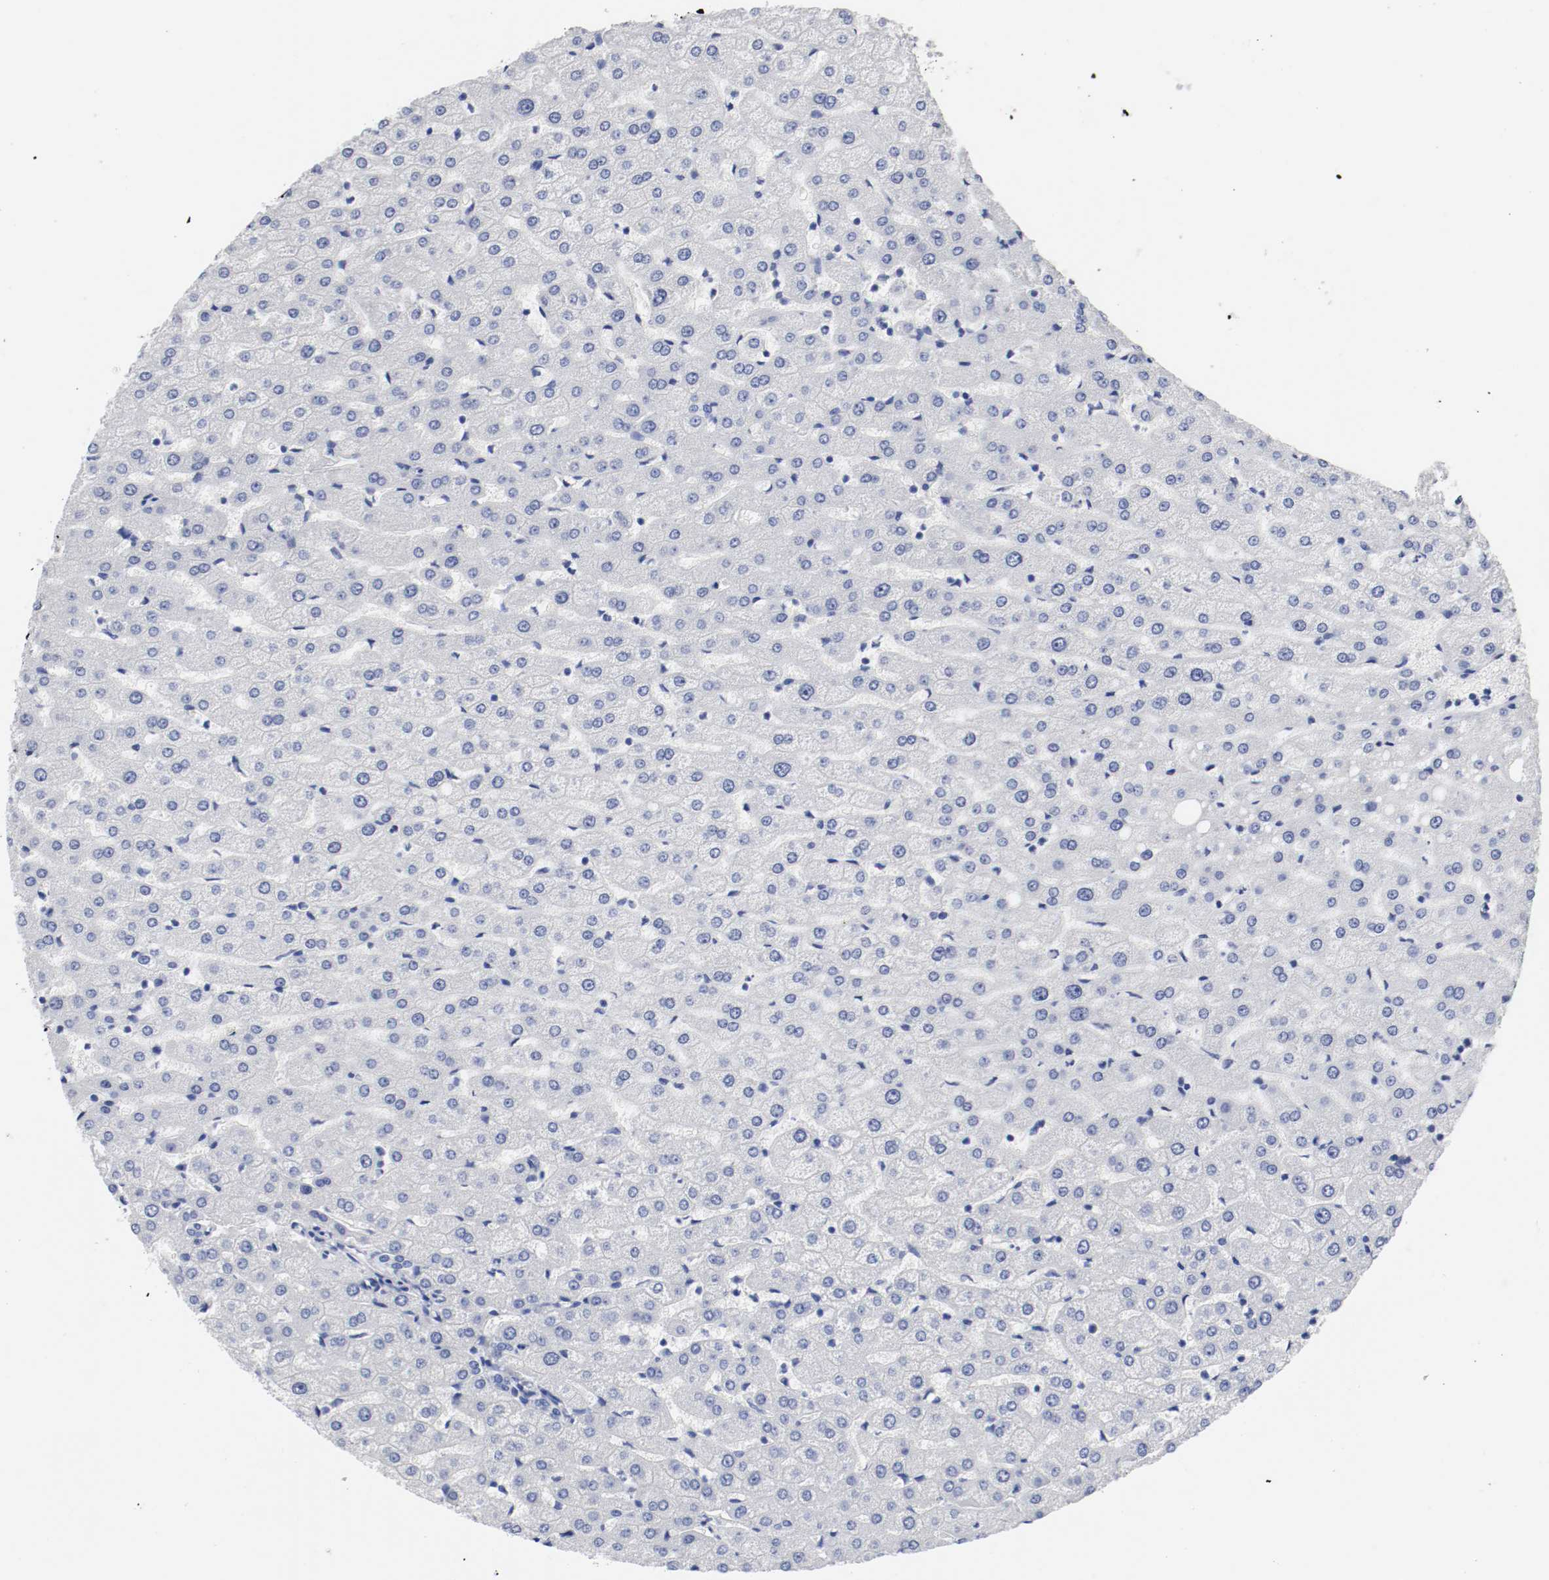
{"staining": {"intensity": "negative", "quantity": "none", "location": "none"}, "tissue": "liver", "cell_type": "Cholangiocytes", "image_type": "normal", "snomed": [{"axis": "morphology", "description": "Normal tissue, NOS"}, {"axis": "morphology", "description": "Fibrosis, NOS"}, {"axis": "topography", "description": "Liver"}], "caption": "Immunohistochemistry of normal human liver displays no positivity in cholangiocytes.", "gene": "GAD1", "patient": {"sex": "female", "age": 29}}